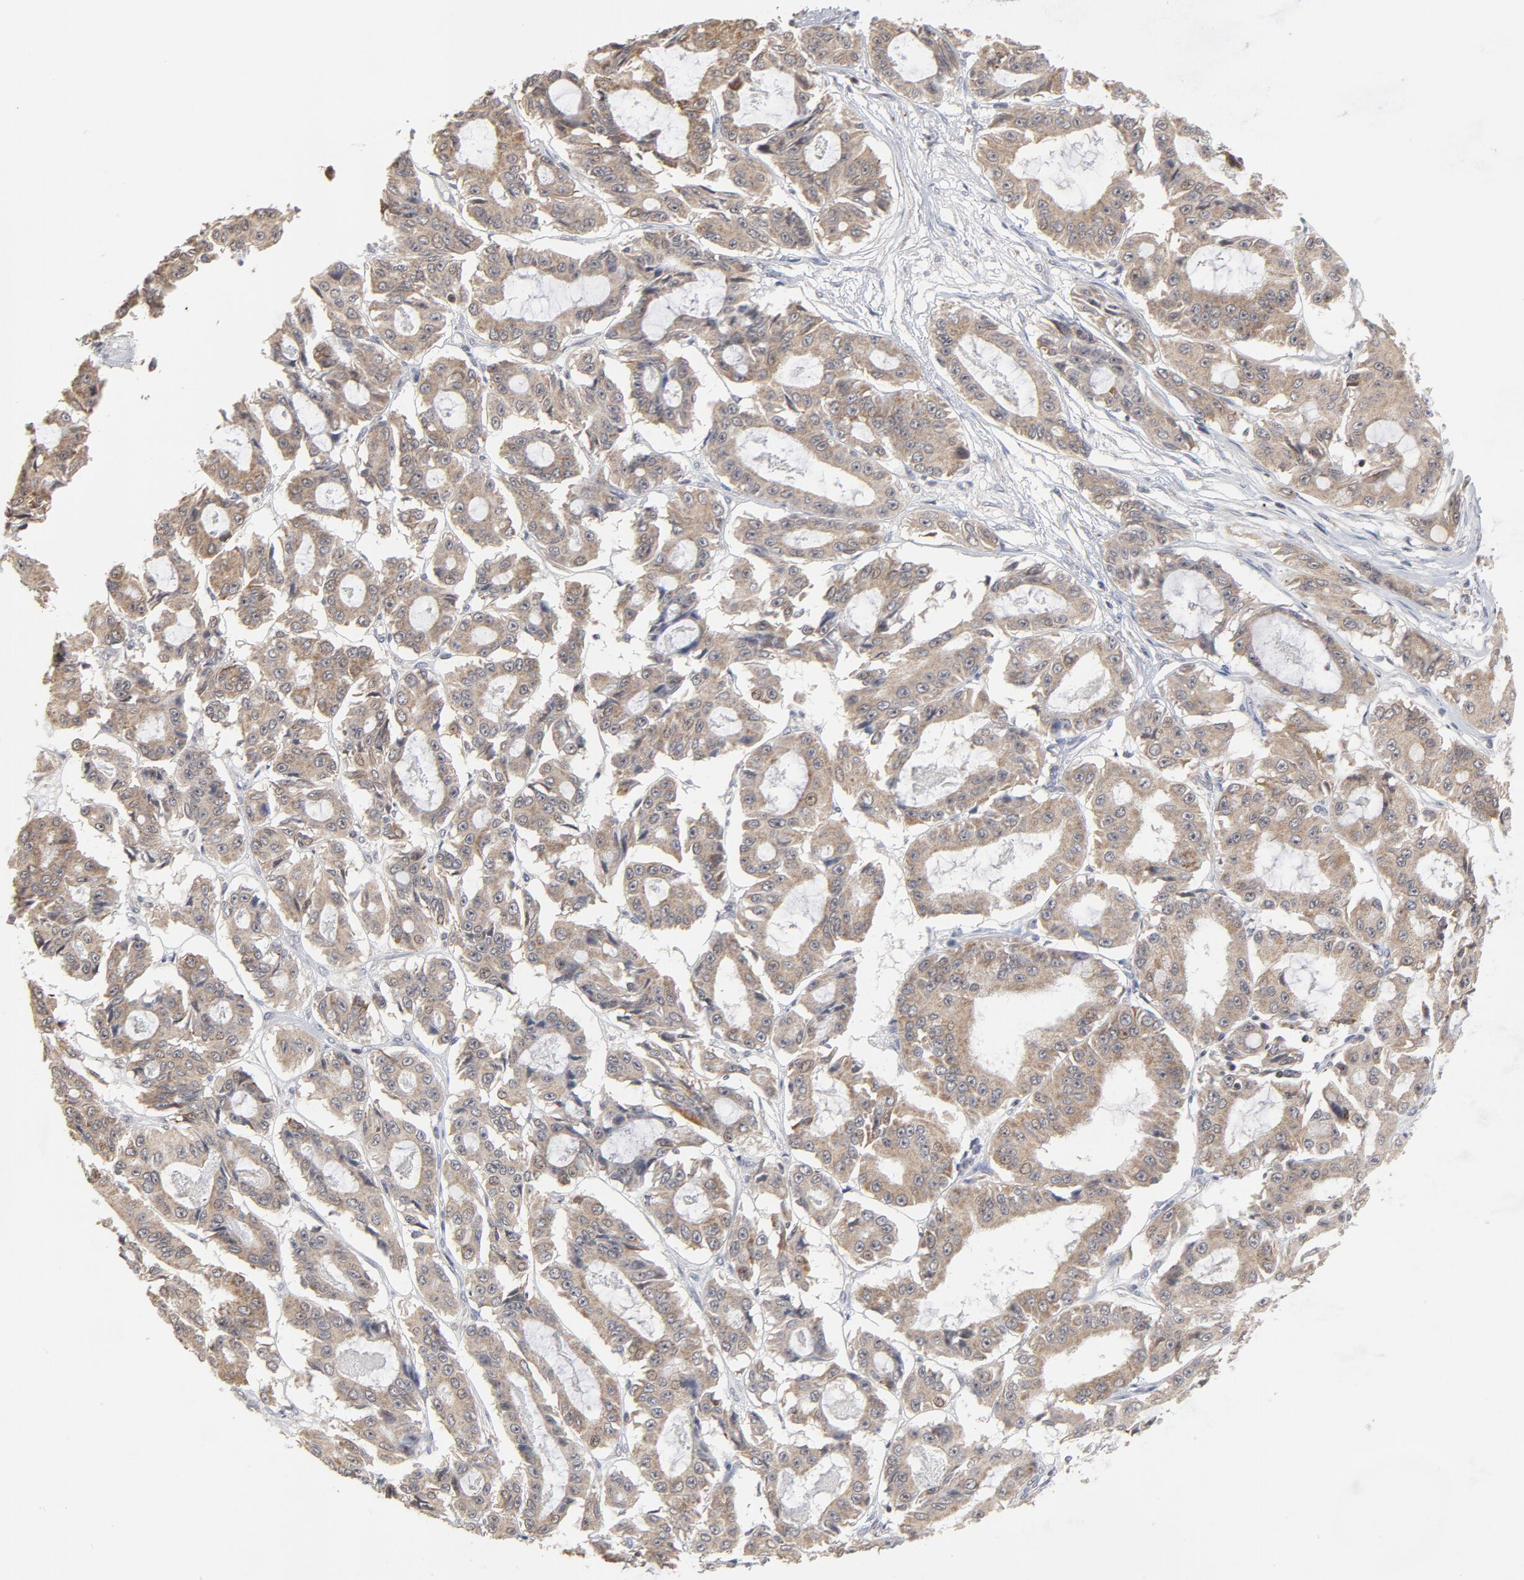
{"staining": {"intensity": "weak", "quantity": ">75%", "location": "cytoplasmic/membranous"}, "tissue": "ovarian cancer", "cell_type": "Tumor cells", "image_type": "cancer", "snomed": [{"axis": "morphology", "description": "Carcinoma, endometroid"}, {"axis": "topography", "description": "Ovary"}], "caption": "Ovarian cancer (endometroid carcinoma) was stained to show a protein in brown. There is low levels of weak cytoplasmic/membranous positivity in about >75% of tumor cells.", "gene": "ARIH1", "patient": {"sex": "female", "age": 61}}